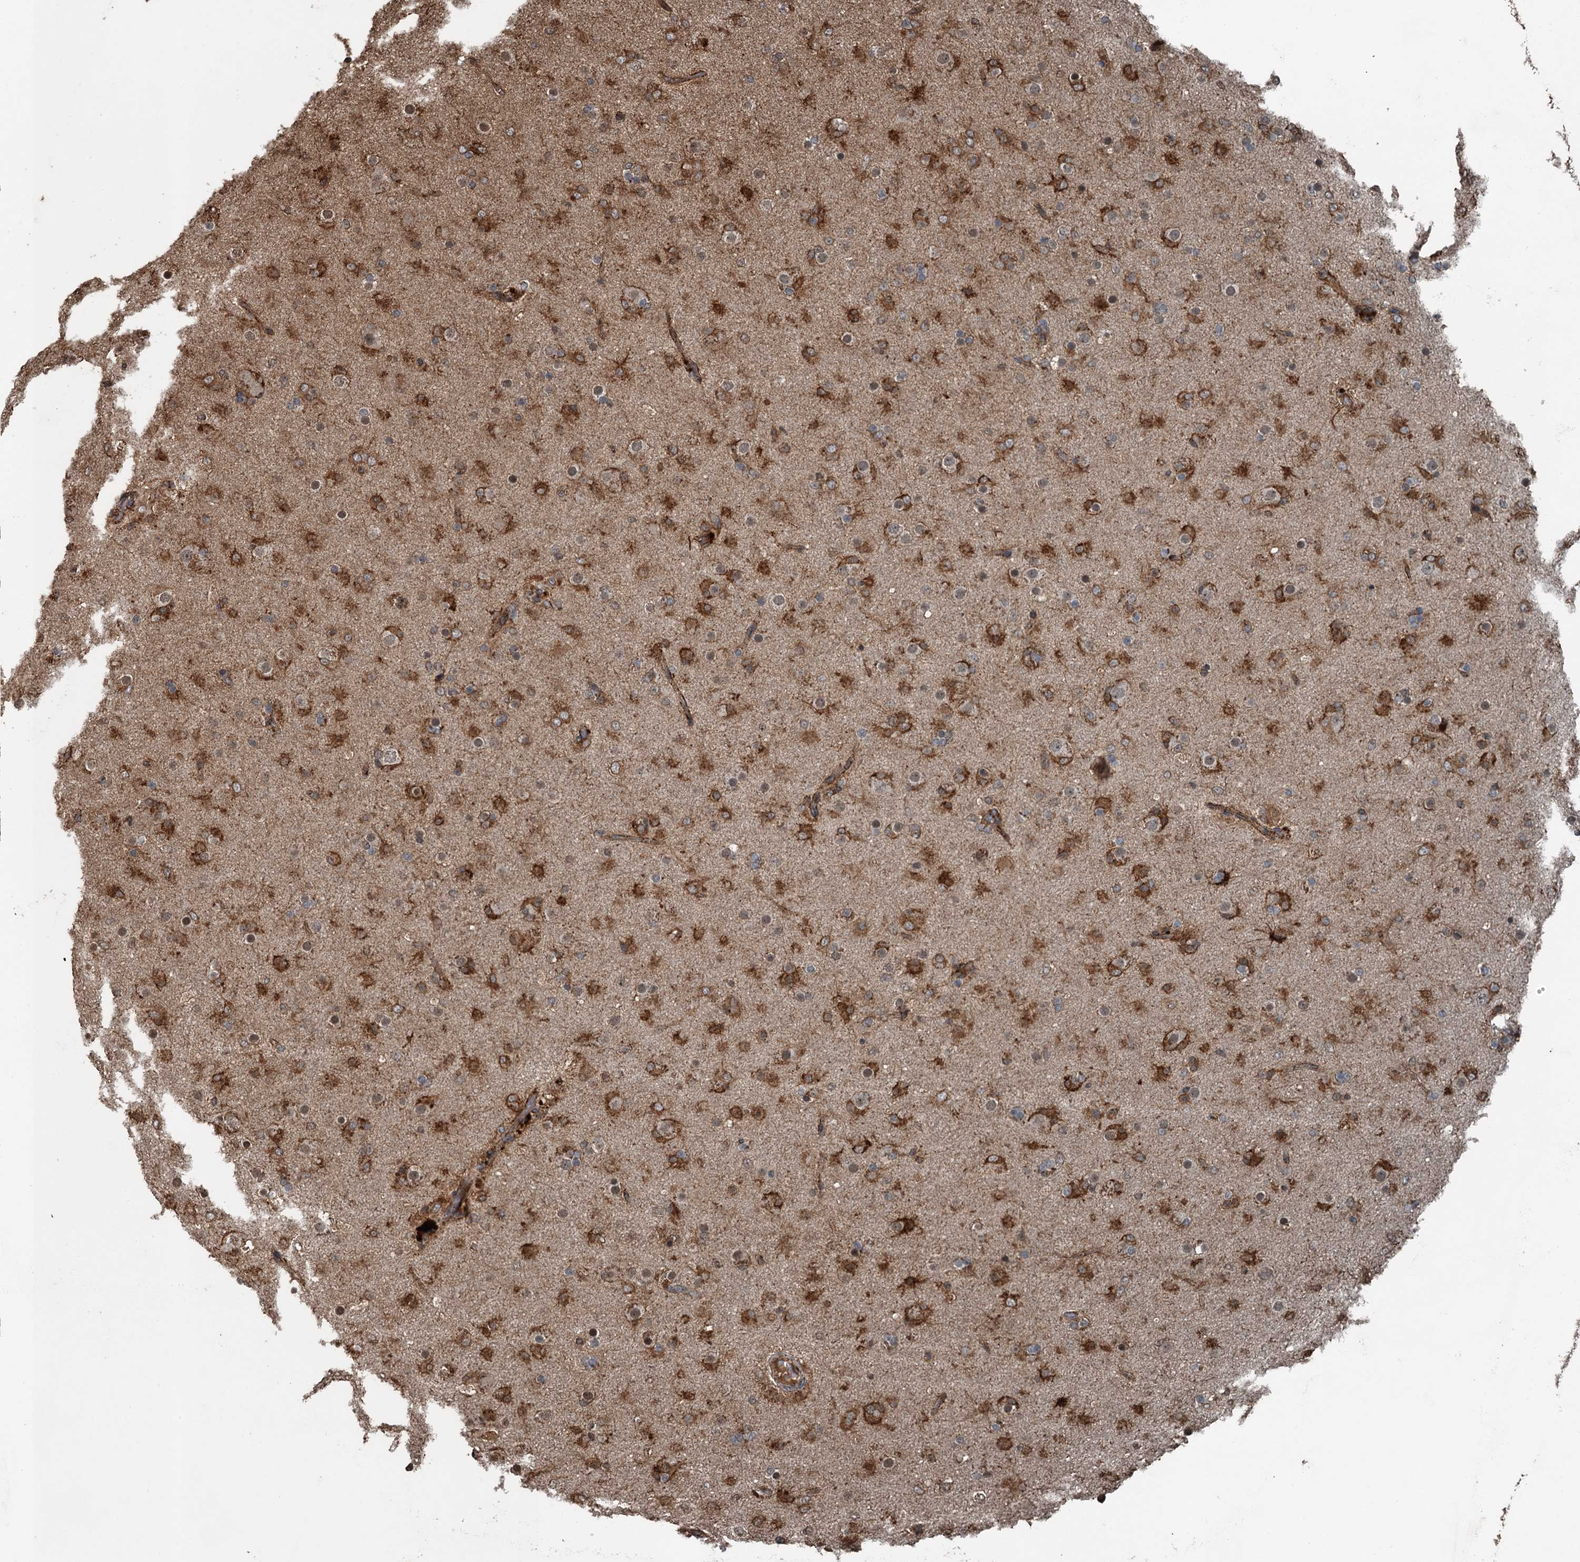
{"staining": {"intensity": "strong", "quantity": ">75%", "location": "cytoplasmic/membranous"}, "tissue": "glioma", "cell_type": "Tumor cells", "image_type": "cancer", "snomed": [{"axis": "morphology", "description": "Glioma, malignant, Low grade"}, {"axis": "topography", "description": "Brain"}], "caption": "Protein staining of glioma tissue displays strong cytoplasmic/membranous staining in approximately >75% of tumor cells. The protein is stained brown, and the nuclei are stained in blue (DAB (3,3'-diaminobenzidine) IHC with brightfield microscopy, high magnification).", "gene": "TCTN1", "patient": {"sex": "male", "age": 65}}